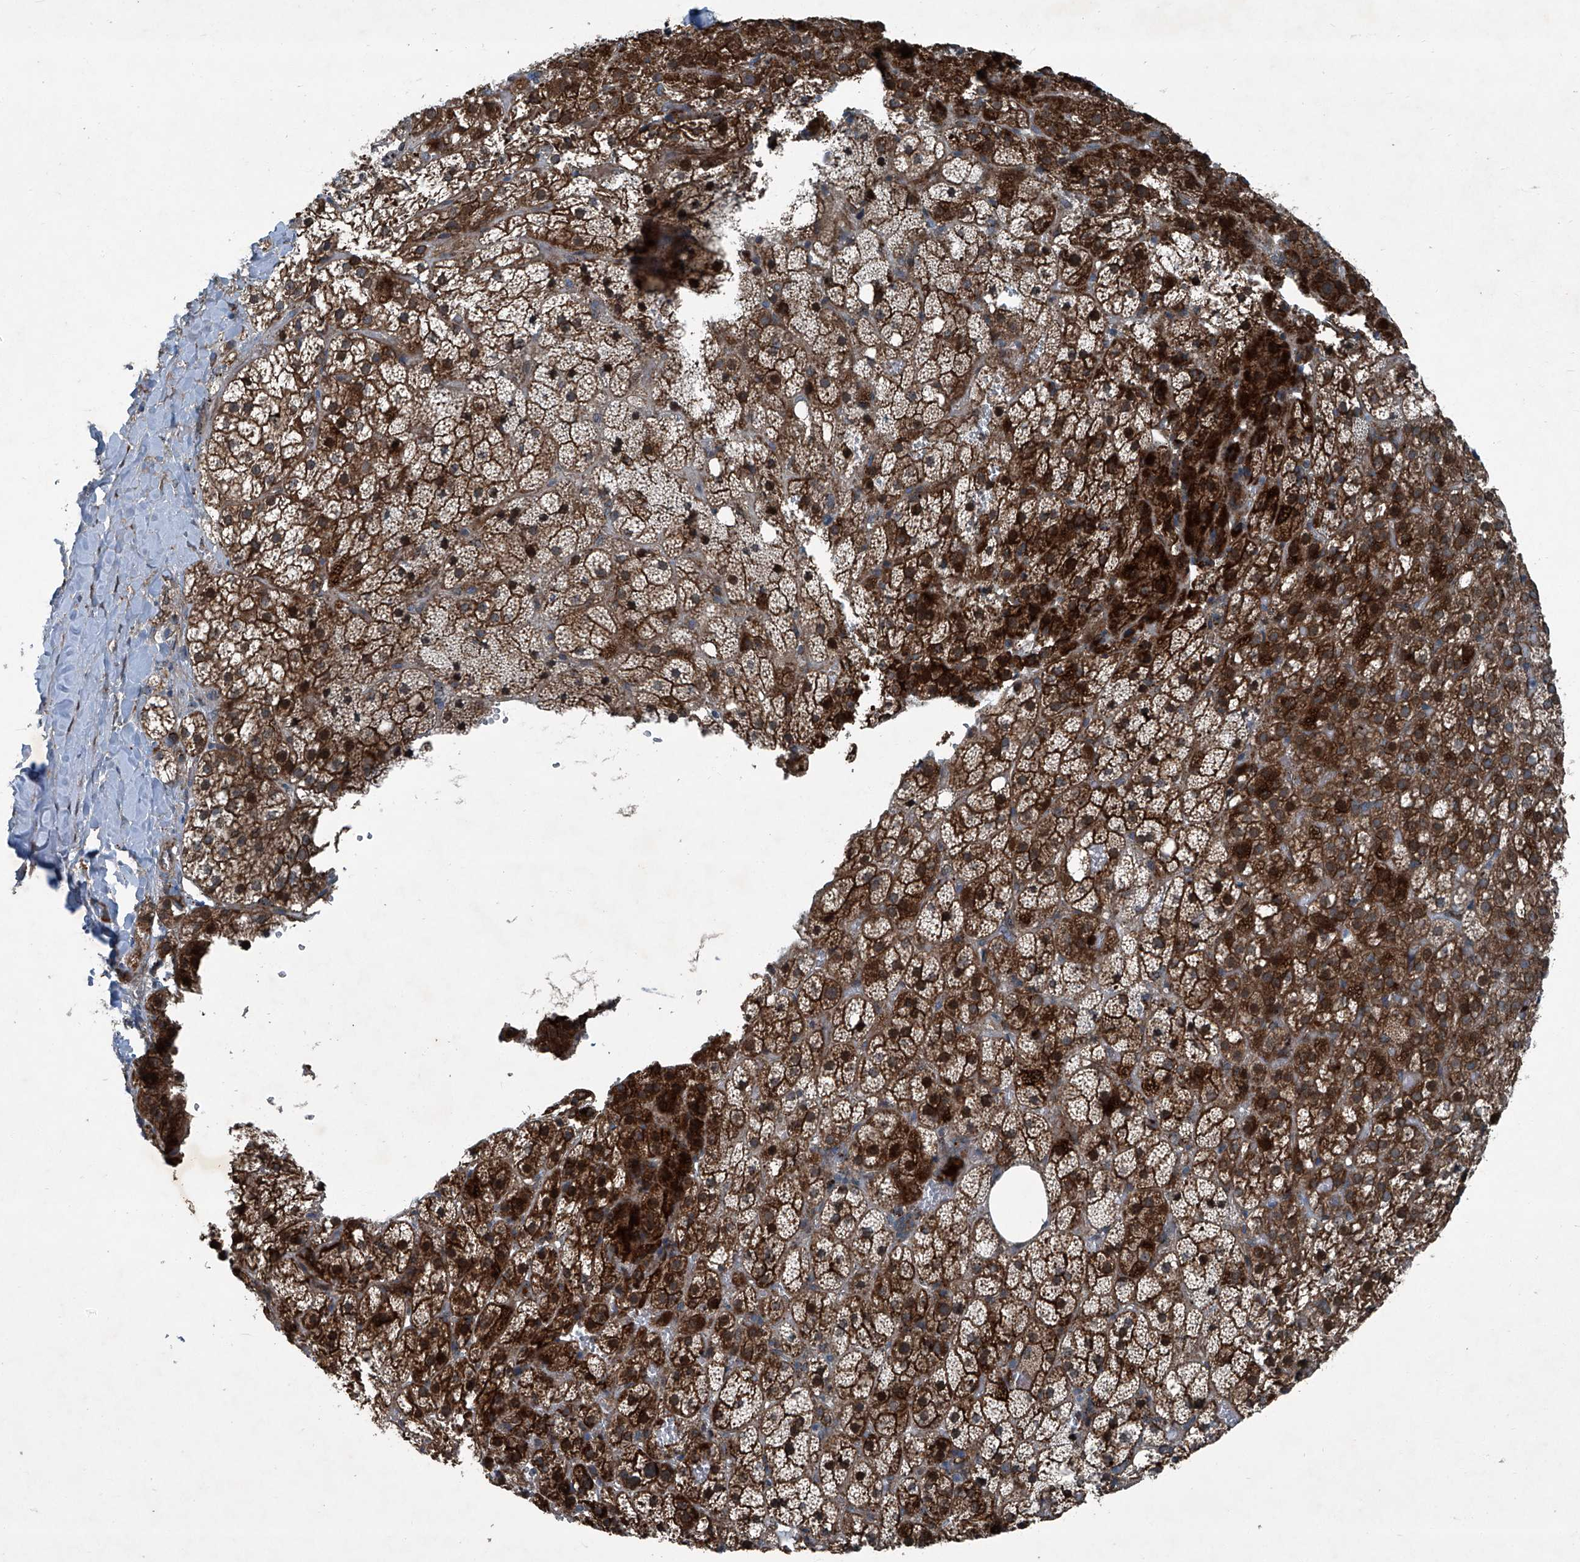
{"staining": {"intensity": "strong", "quantity": ">75%", "location": "cytoplasmic/membranous"}, "tissue": "adrenal gland", "cell_type": "Glandular cells", "image_type": "normal", "snomed": [{"axis": "morphology", "description": "Normal tissue, NOS"}, {"axis": "topography", "description": "Adrenal gland"}], "caption": "A high amount of strong cytoplasmic/membranous expression is appreciated in about >75% of glandular cells in benign adrenal gland.", "gene": "SENP2", "patient": {"sex": "female", "age": 59}}